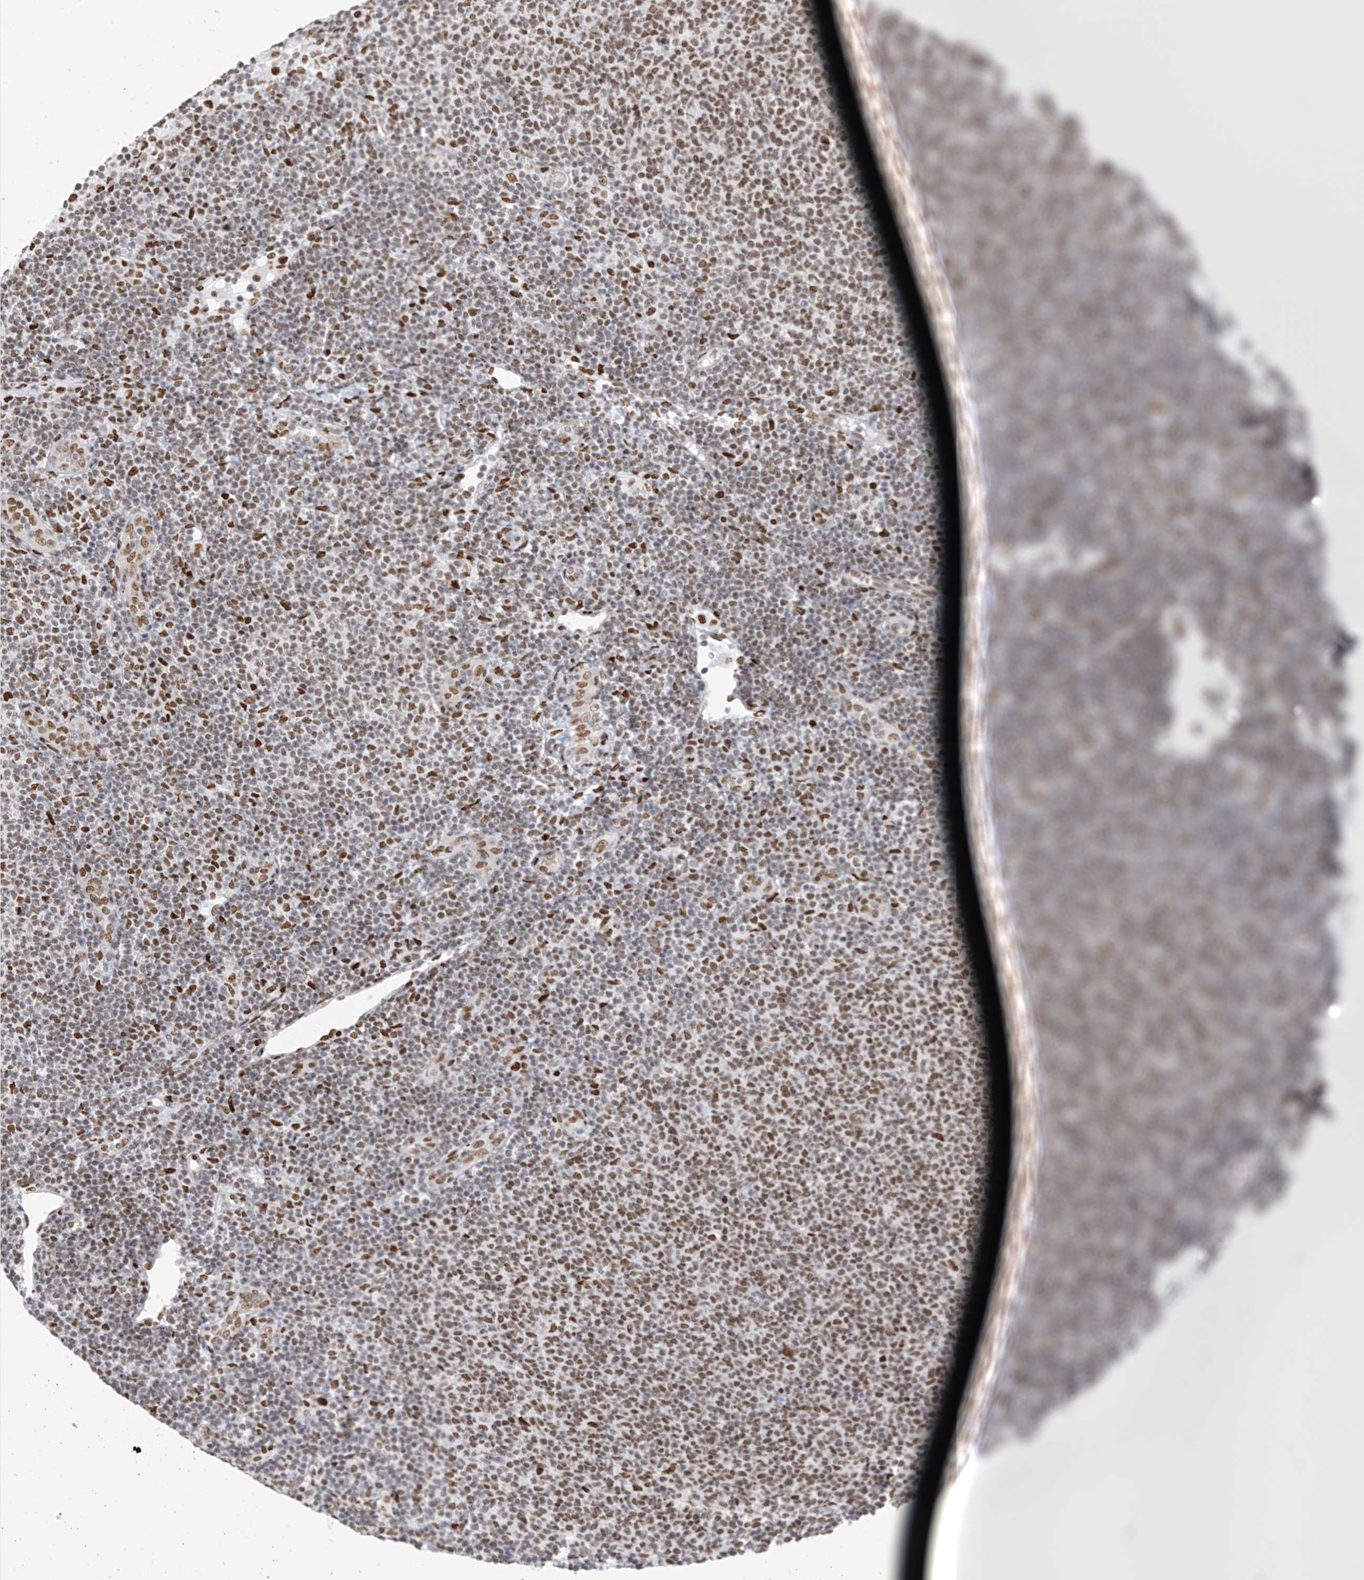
{"staining": {"intensity": "moderate", "quantity": ">75%", "location": "nuclear"}, "tissue": "lymphoma", "cell_type": "Tumor cells", "image_type": "cancer", "snomed": [{"axis": "morphology", "description": "Malignant lymphoma, non-Hodgkin's type, Low grade"}, {"axis": "topography", "description": "Lymph node"}], "caption": "The photomicrograph exhibits staining of lymphoma, revealing moderate nuclear protein expression (brown color) within tumor cells.", "gene": "KHSRP", "patient": {"sex": "male", "age": 66}}